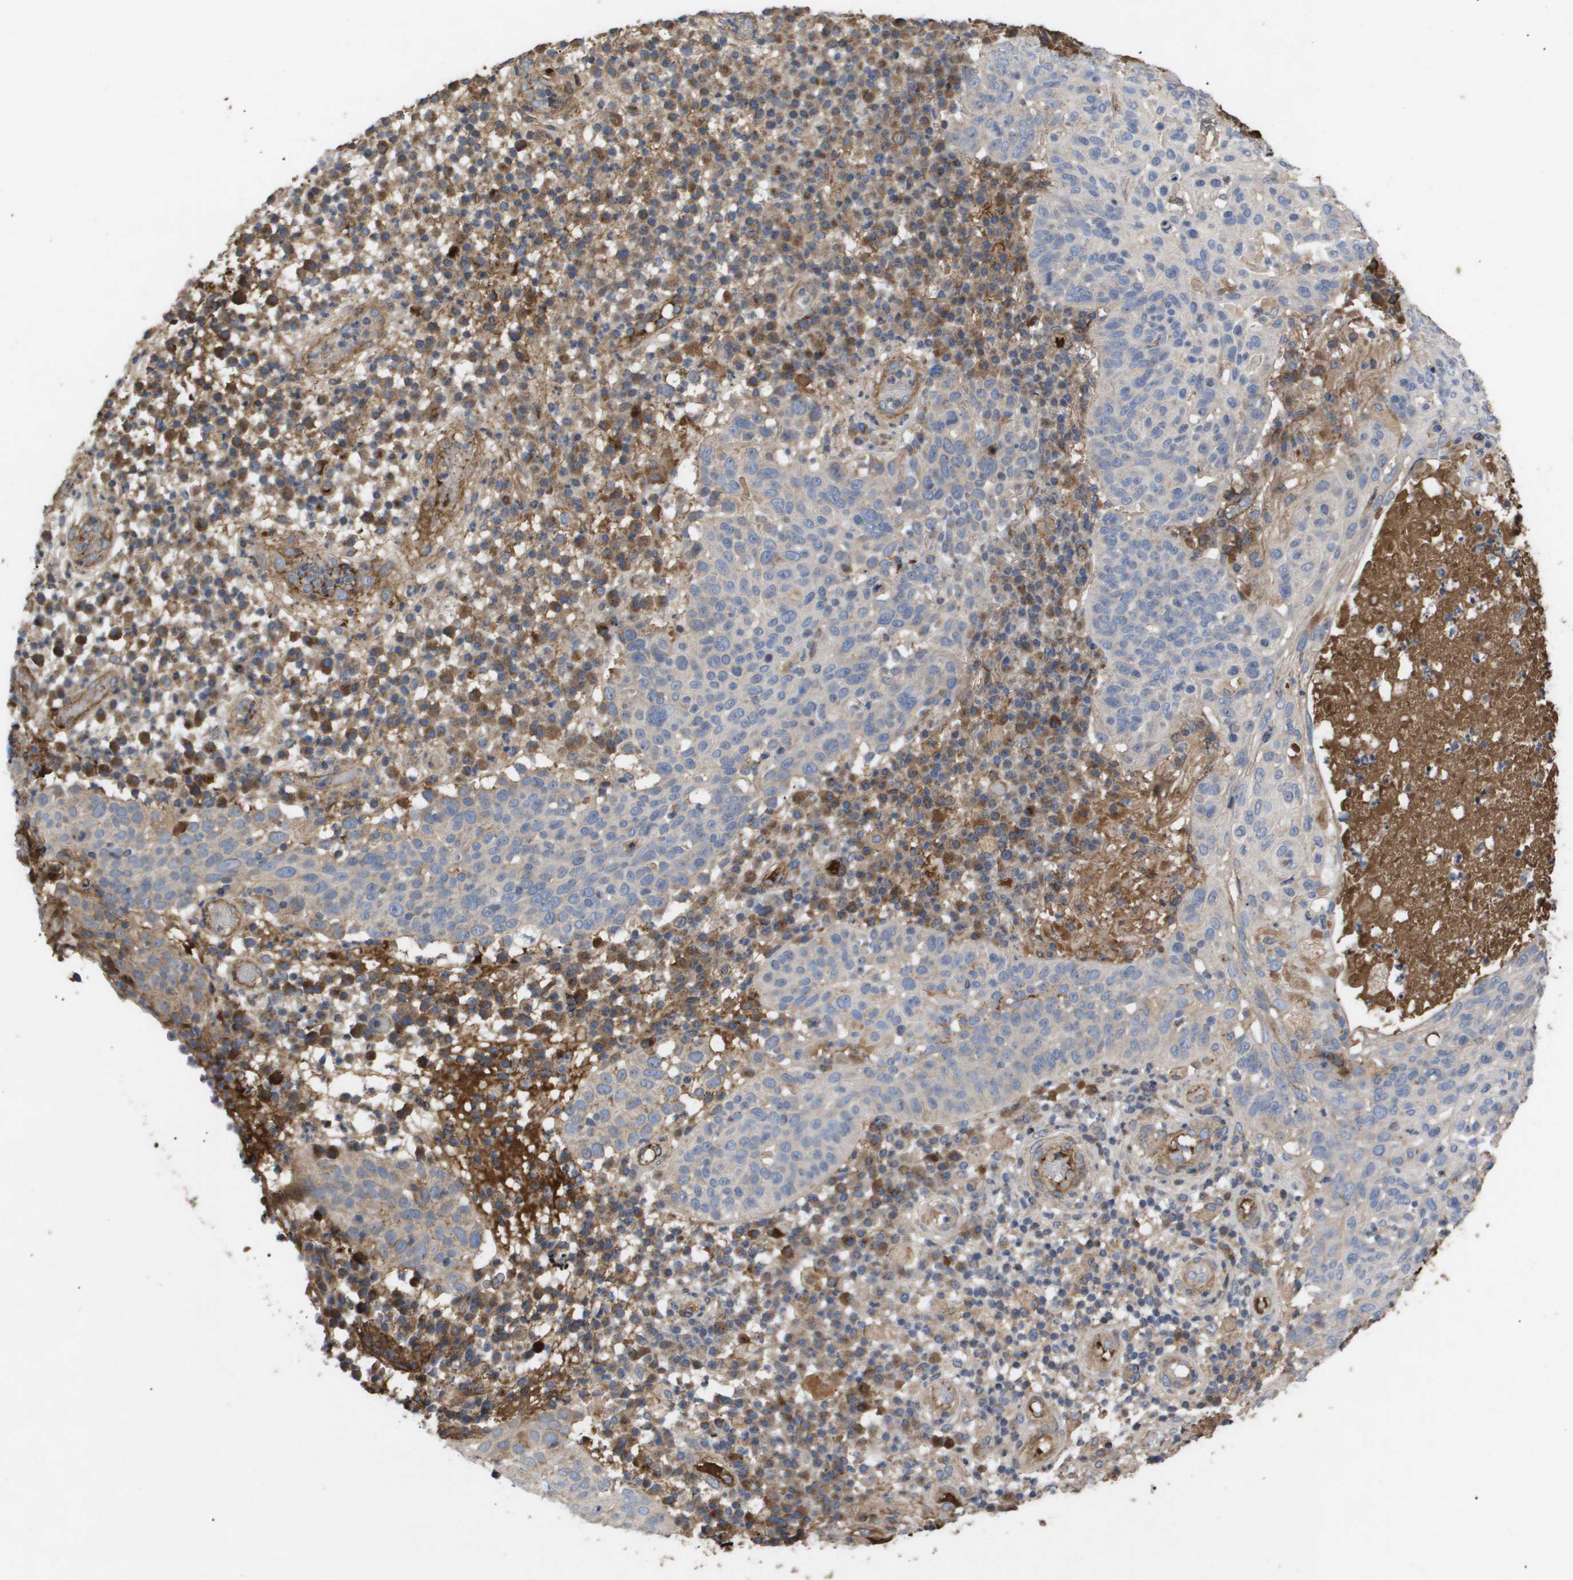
{"staining": {"intensity": "negative", "quantity": "none", "location": "none"}, "tissue": "skin cancer", "cell_type": "Tumor cells", "image_type": "cancer", "snomed": [{"axis": "morphology", "description": "Squamous cell carcinoma in situ, NOS"}, {"axis": "morphology", "description": "Squamous cell carcinoma, NOS"}, {"axis": "topography", "description": "Skin"}], "caption": "The immunohistochemistry histopathology image has no significant expression in tumor cells of skin cancer (squamous cell carcinoma) tissue. (Brightfield microscopy of DAB (3,3'-diaminobenzidine) IHC at high magnification).", "gene": "TNS1", "patient": {"sex": "male", "age": 93}}